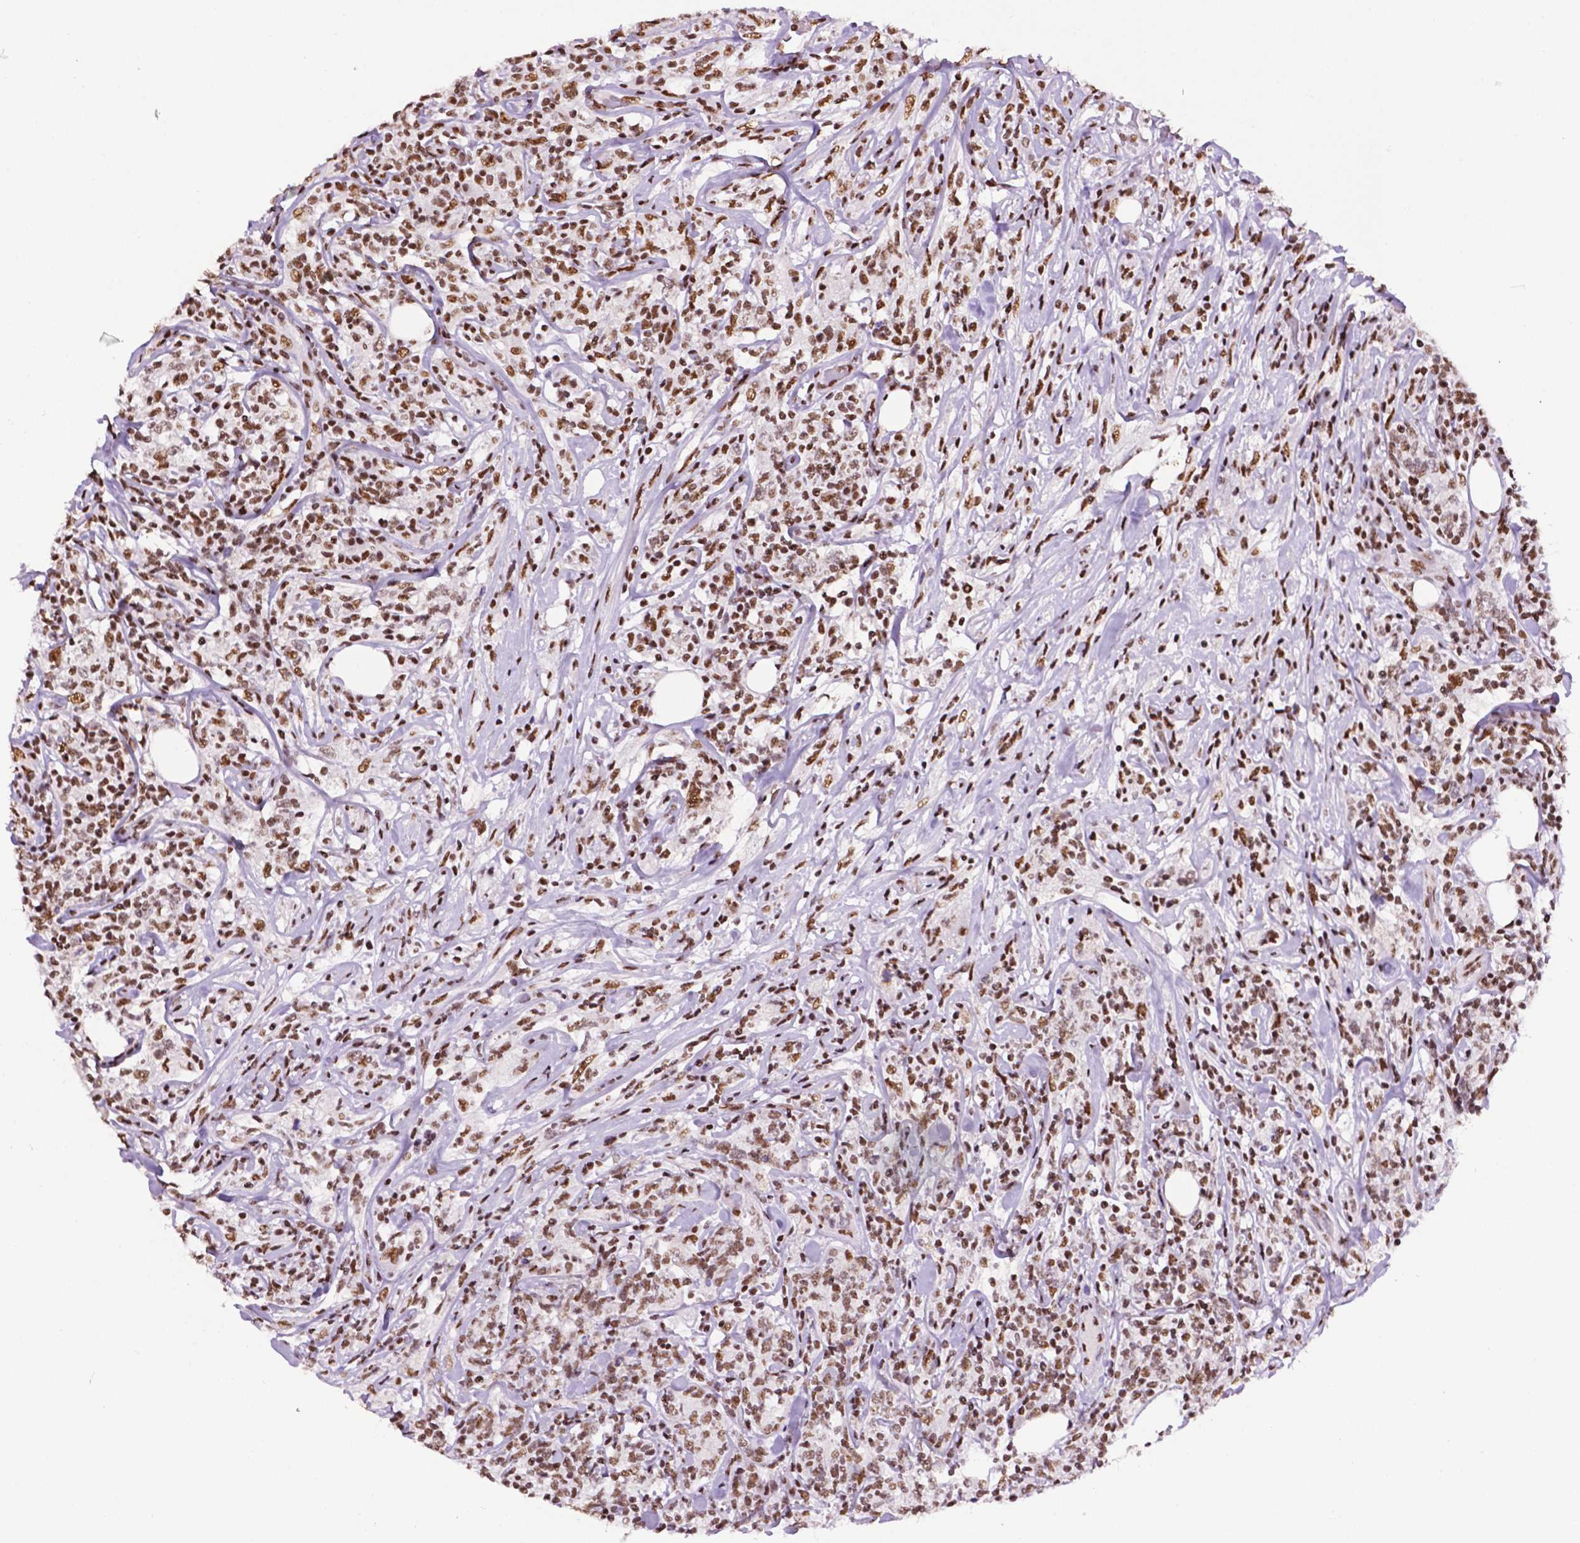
{"staining": {"intensity": "moderate", "quantity": ">75%", "location": "nuclear"}, "tissue": "lymphoma", "cell_type": "Tumor cells", "image_type": "cancer", "snomed": [{"axis": "morphology", "description": "Malignant lymphoma, non-Hodgkin's type, High grade"}, {"axis": "topography", "description": "Lymph node"}], "caption": "Human high-grade malignant lymphoma, non-Hodgkin's type stained with a protein marker reveals moderate staining in tumor cells.", "gene": "CCAR2", "patient": {"sex": "female", "age": 84}}